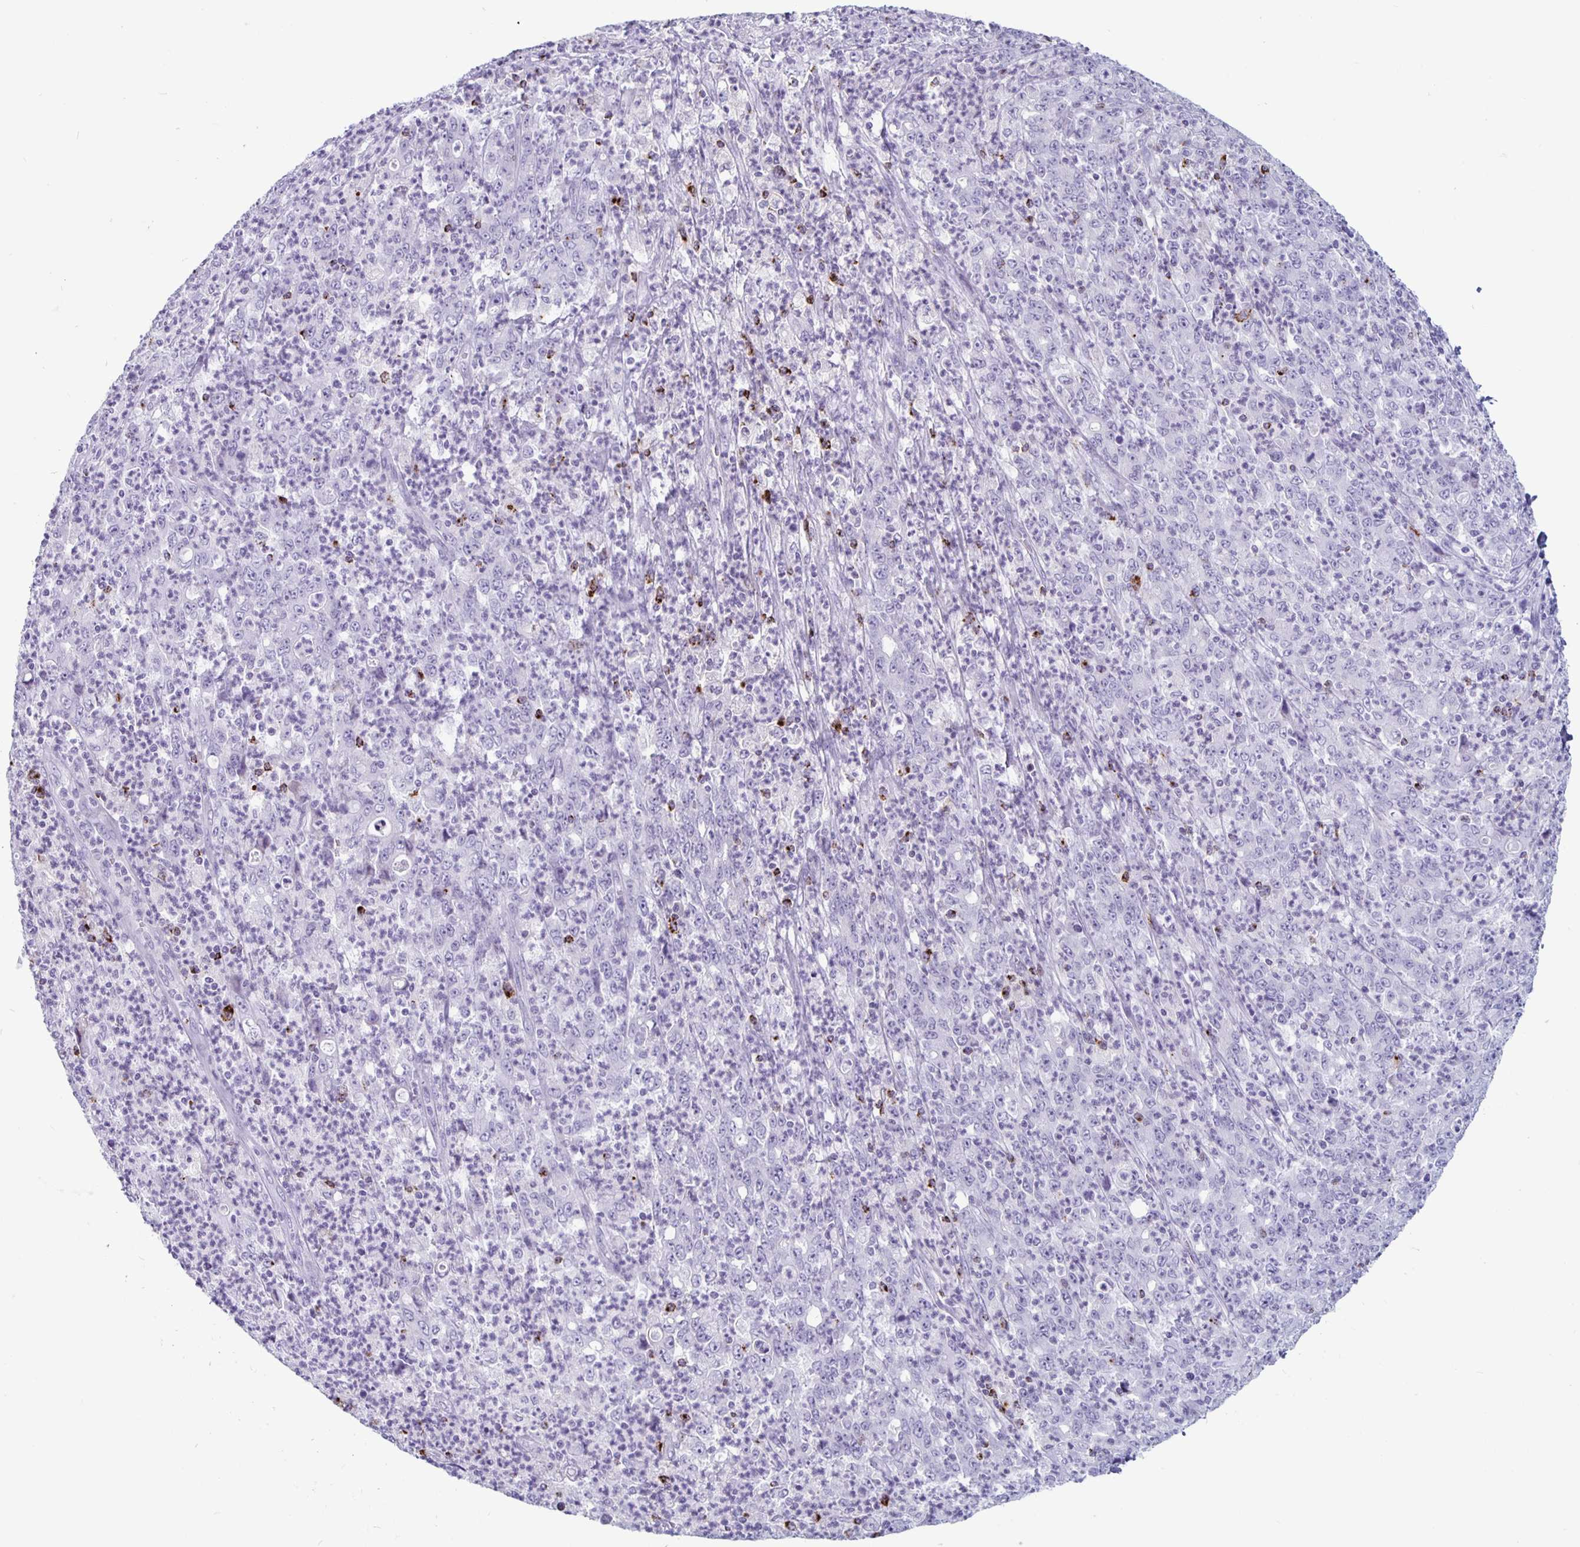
{"staining": {"intensity": "negative", "quantity": "none", "location": "none"}, "tissue": "stomach cancer", "cell_type": "Tumor cells", "image_type": "cancer", "snomed": [{"axis": "morphology", "description": "Adenocarcinoma, NOS"}, {"axis": "topography", "description": "Stomach, lower"}], "caption": "Photomicrograph shows no significant protein expression in tumor cells of stomach cancer.", "gene": "GZMK", "patient": {"sex": "female", "age": 71}}